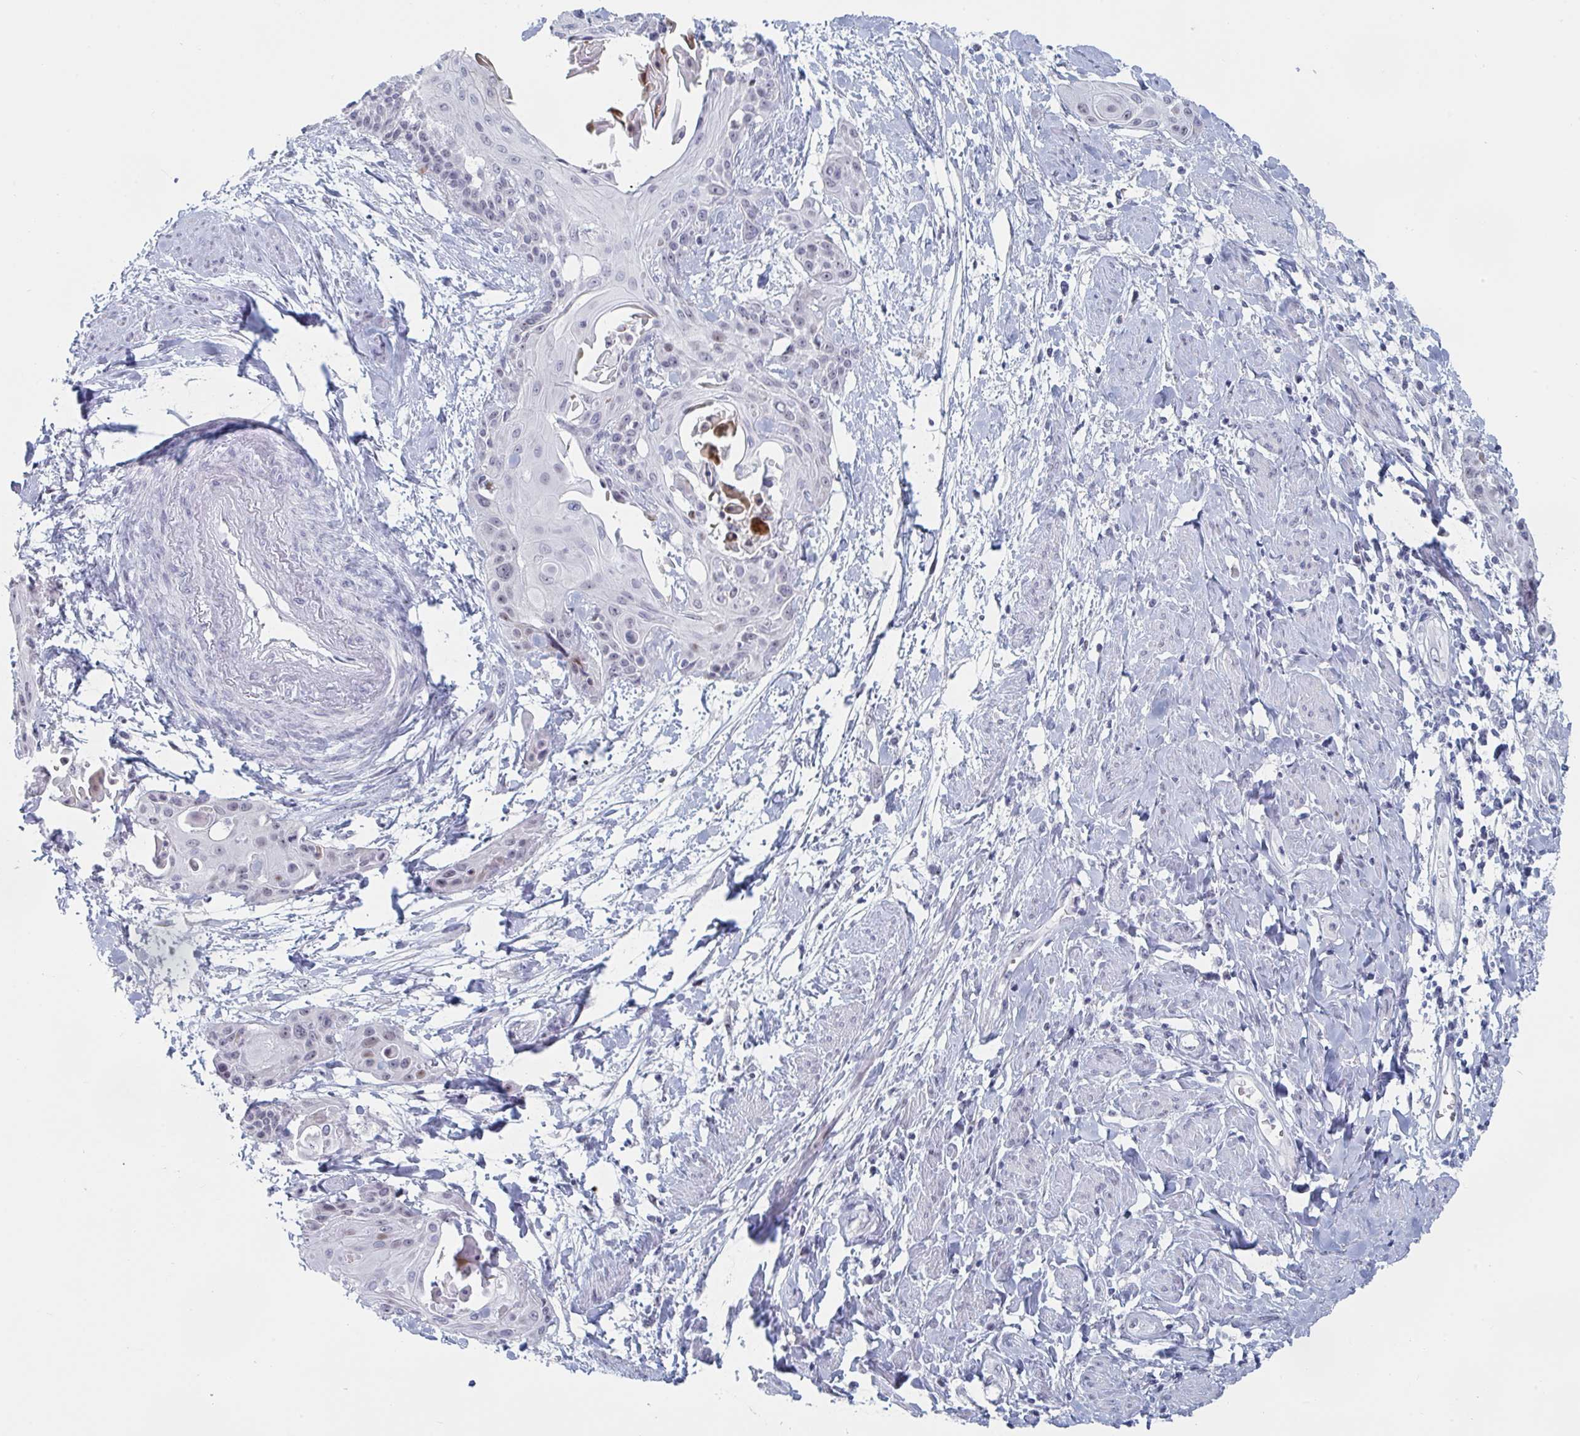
{"staining": {"intensity": "moderate", "quantity": "<25%", "location": "nuclear"}, "tissue": "cervical cancer", "cell_type": "Tumor cells", "image_type": "cancer", "snomed": [{"axis": "morphology", "description": "Squamous cell carcinoma, NOS"}, {"axis": "topography", "description": "Cervix"}], "caption": "Tumor cells exhibit low levels of moderate nuclear staining in about <25% of cells in cervical squamous cell carcinoma. (IHC, brightfield microscopy, high magnification).", "gene": "NR1H2", "patient": {"sex": "female", "age": 57}}